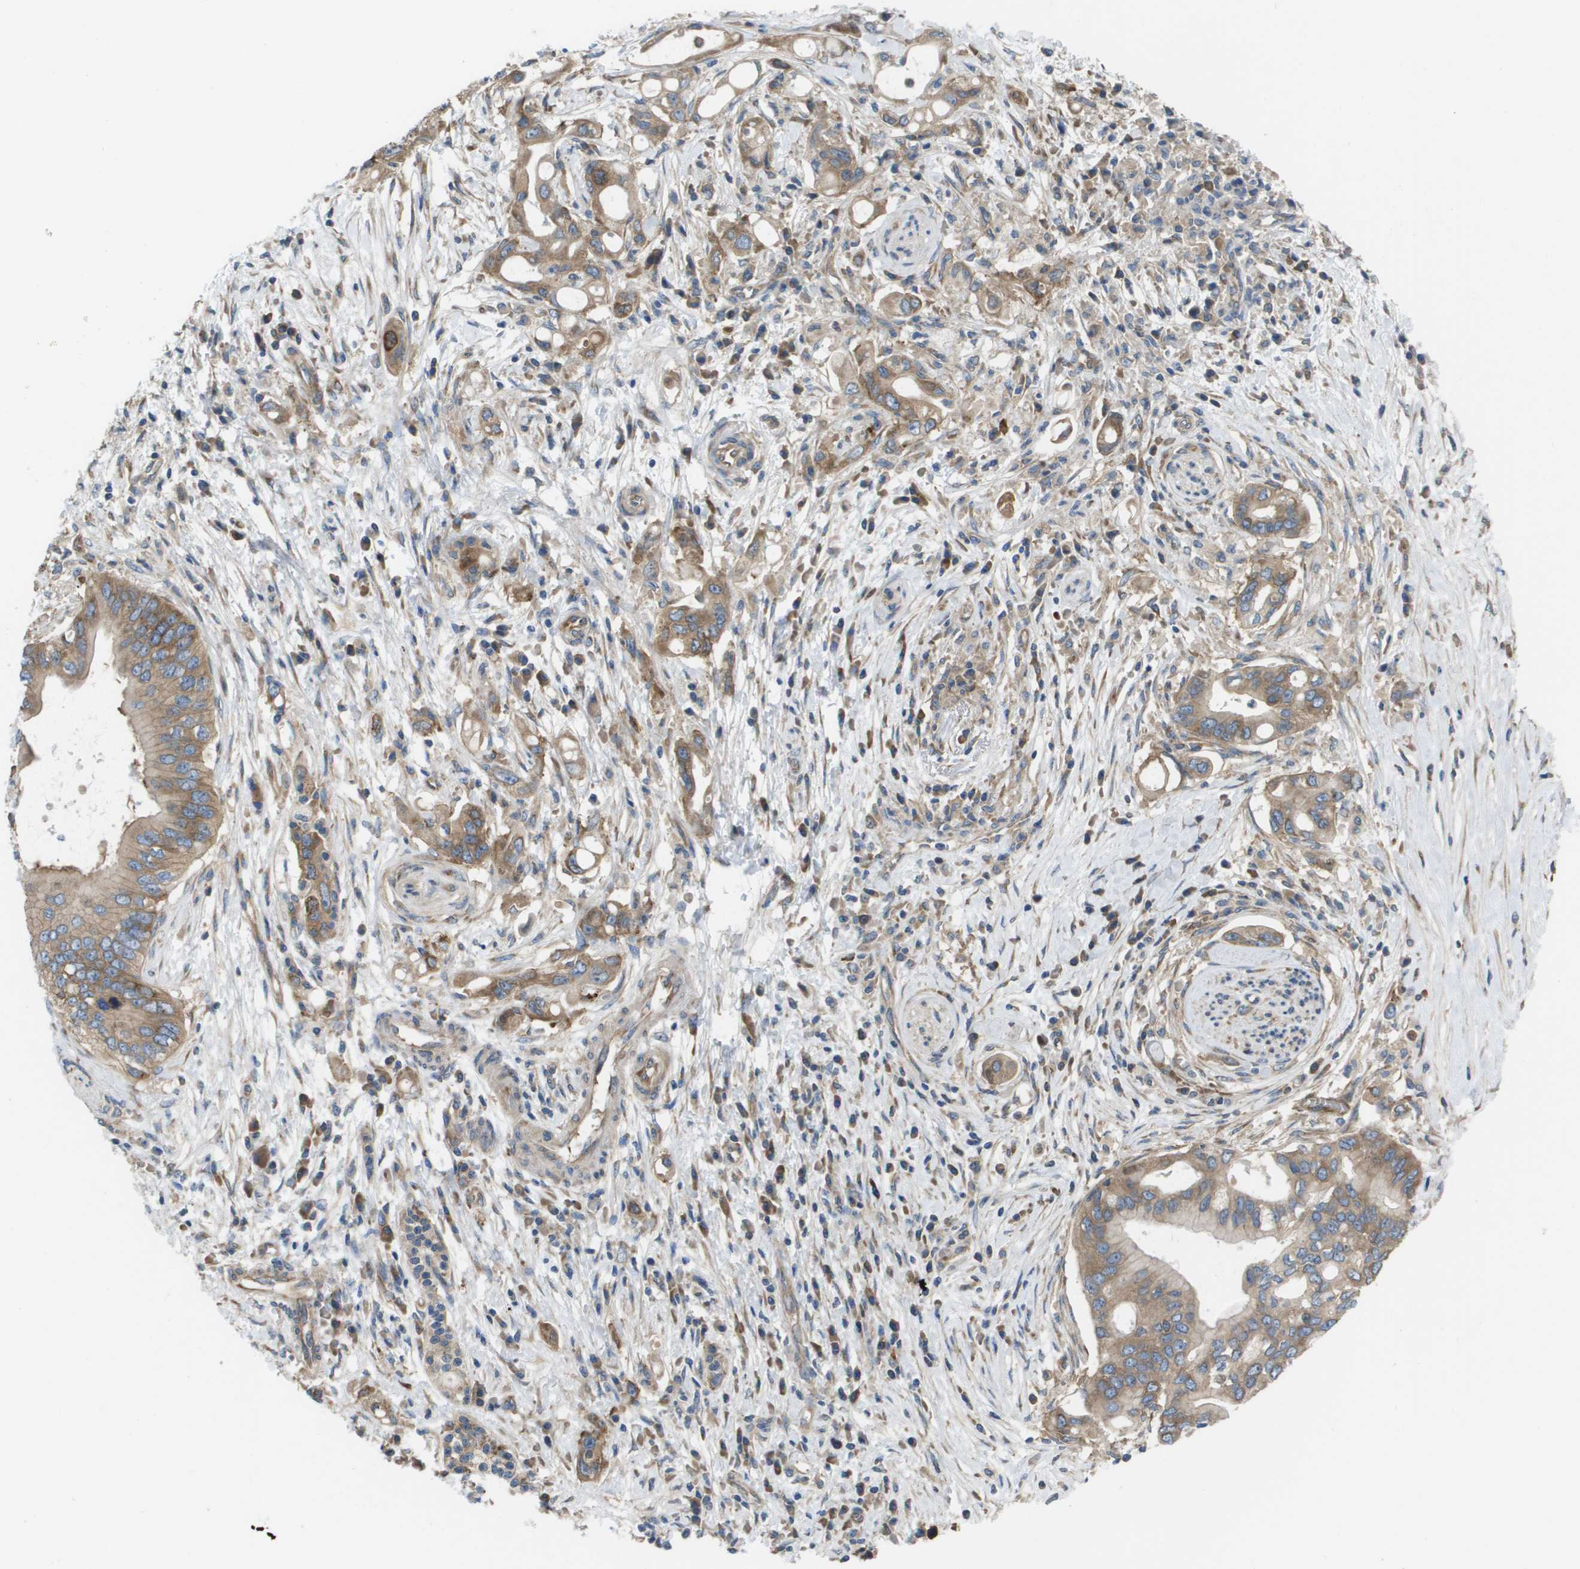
{"staining": {"intensity": "moderate", "quantity": ">75%", "location": "cytoplasmic/membranous"}, "tissue": "pancreatic cancer", "cell_type": "Tumor cells", "image_type": "cancer", "snomed": [{"axis": "morphology", "description": "Adenocarcinoma, NOS"}, {"axis": "topography", "description": "Pancreas"}], "caption": "Moderate cytoplasmic/membranous staining is identified in approximately >75% of tumor cells in pancreatic adenocarcinoma.", "gene": "EIF4G2", "patient": {"sex": "female", "age": 73}}